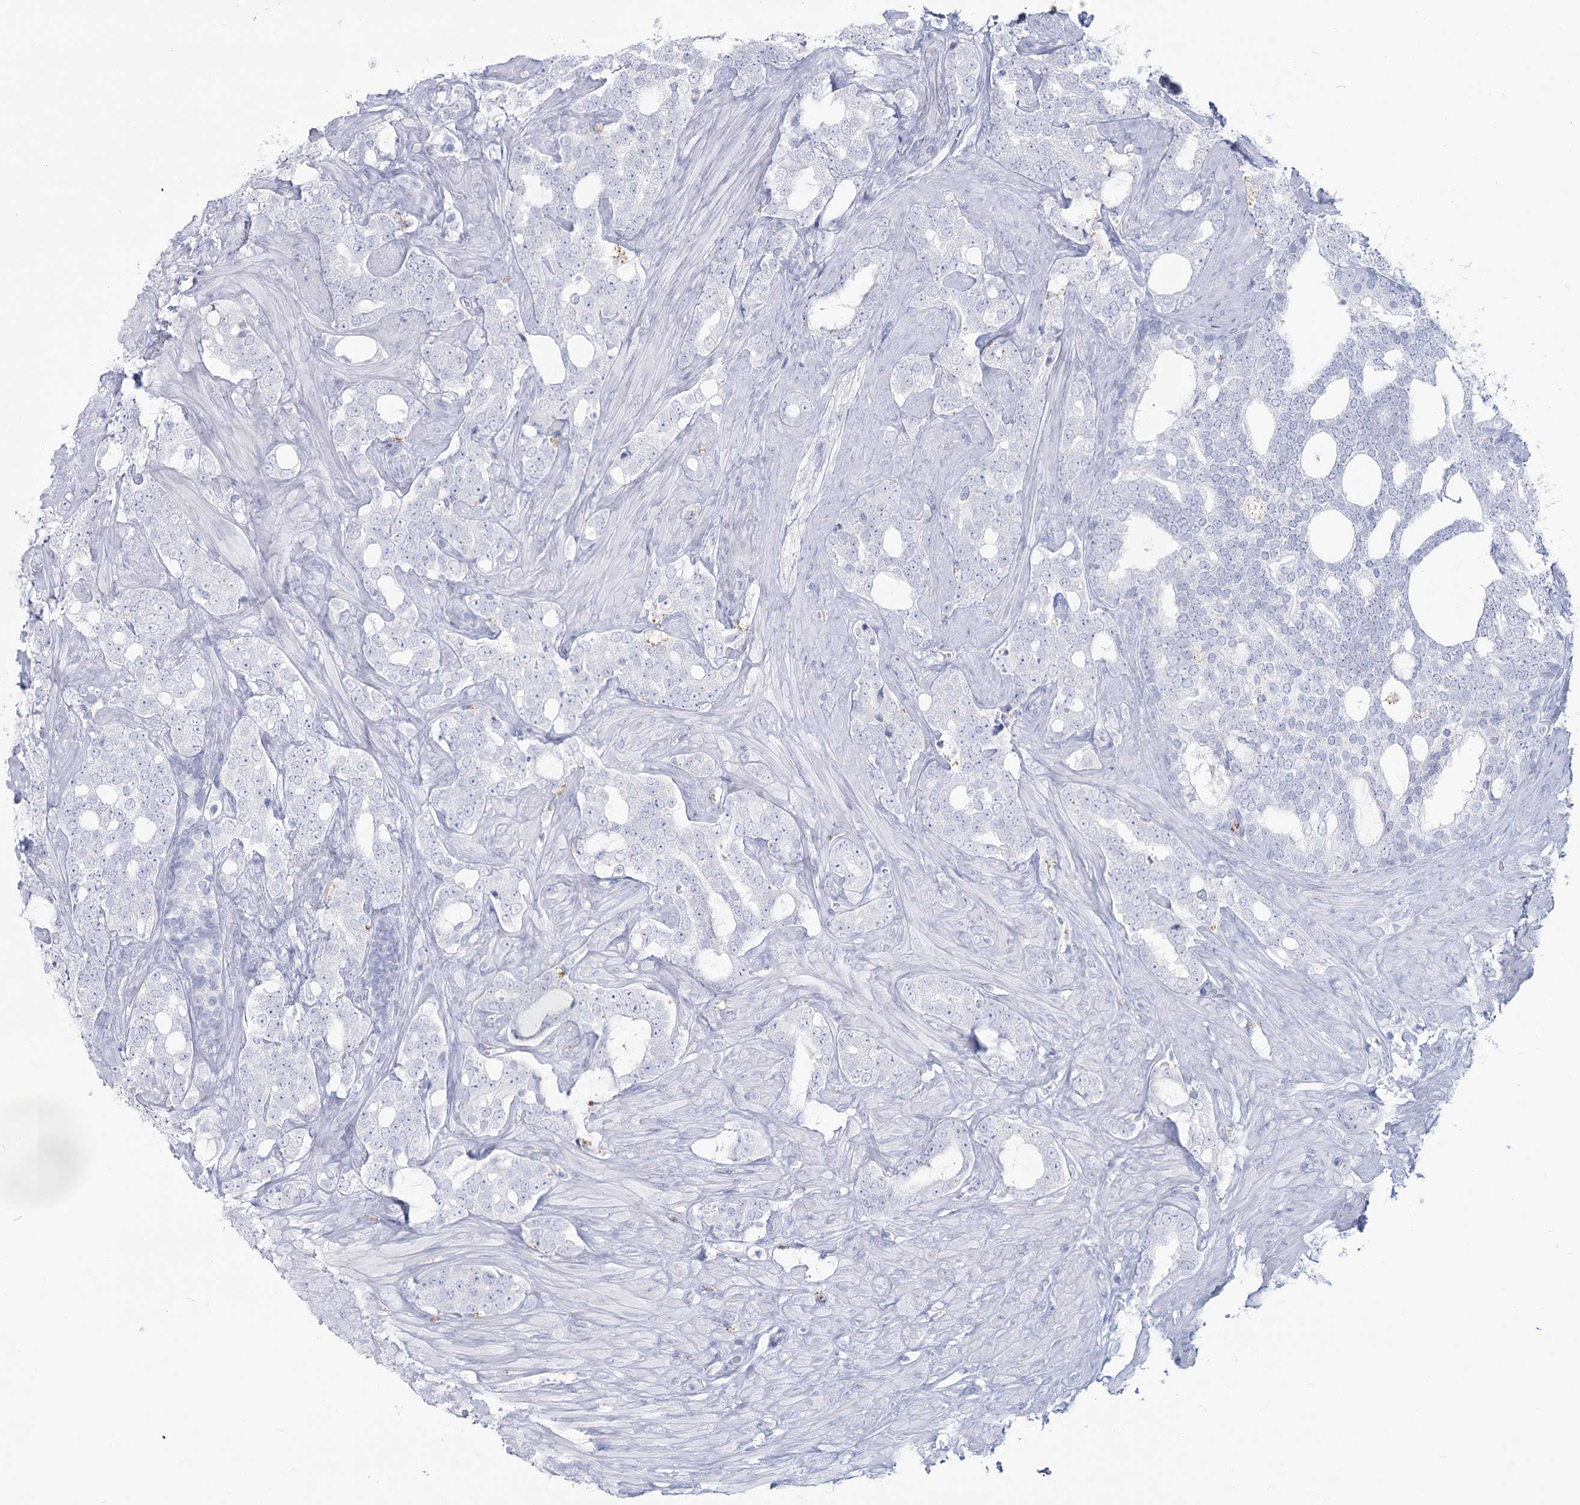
{"staining": {"intensity": "negative", "quantity": "none", "location": "none"}, "tissue": "prostate cancer", "cell_type": "Tumor cells", "image_type": "cancer", "snomed": [{"axis": "morphology", "description": "Adenocarcinoma, High grade"}, {"axis": "topography", "description": "Prostate"}], "caption": "DAB (3,3'-diaminobenzidine) immunohistochemical staining of human high-grade adenocarcinoma (prostate) reveals no significant expression in tumor cells.", "gene": "SLC6A19", "patient": {"sex": "male", "age": 64}}